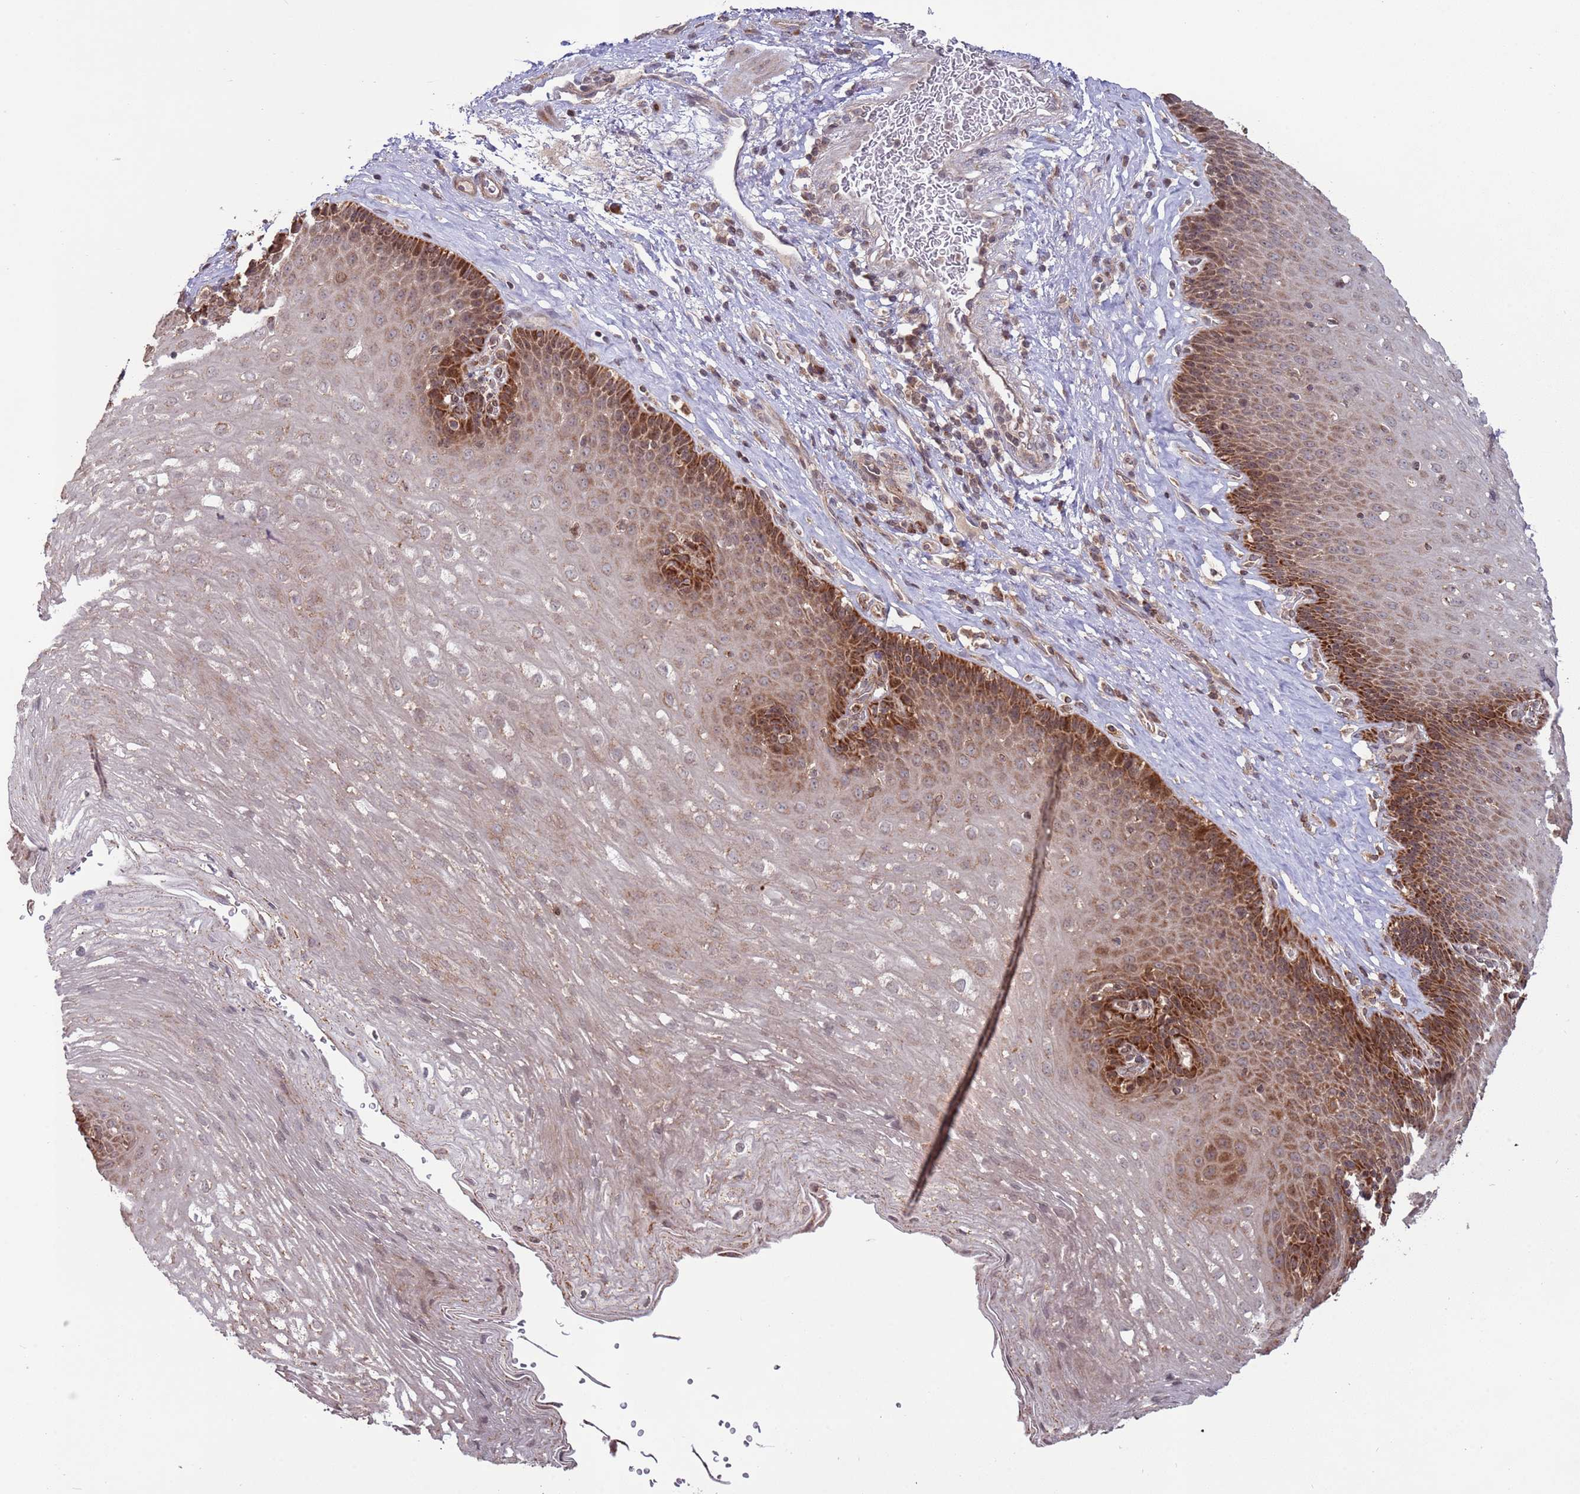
{"staining": {"intensity": "strong", "quantity": "25%-75%", "location": "cytoplasmic/membranous,nuclear"}, "tissue": "esophagus", "cell_type": "Squamous epithelial cells", "image_type": "normal", "snomed": [{"axis": "morphology", "description": "Normal tissue, NOS"}, {"axis": "topography", "description": "Esophagus"}], "caption": "Esophagus stained for a protein (brown) shows strong cytoplasmic/membranous,nuclear positive staining in about 25%-75% of squamous epithelial cells.", "gene": "RCOR2", "patient": {"sex": "female", "age": 66}}